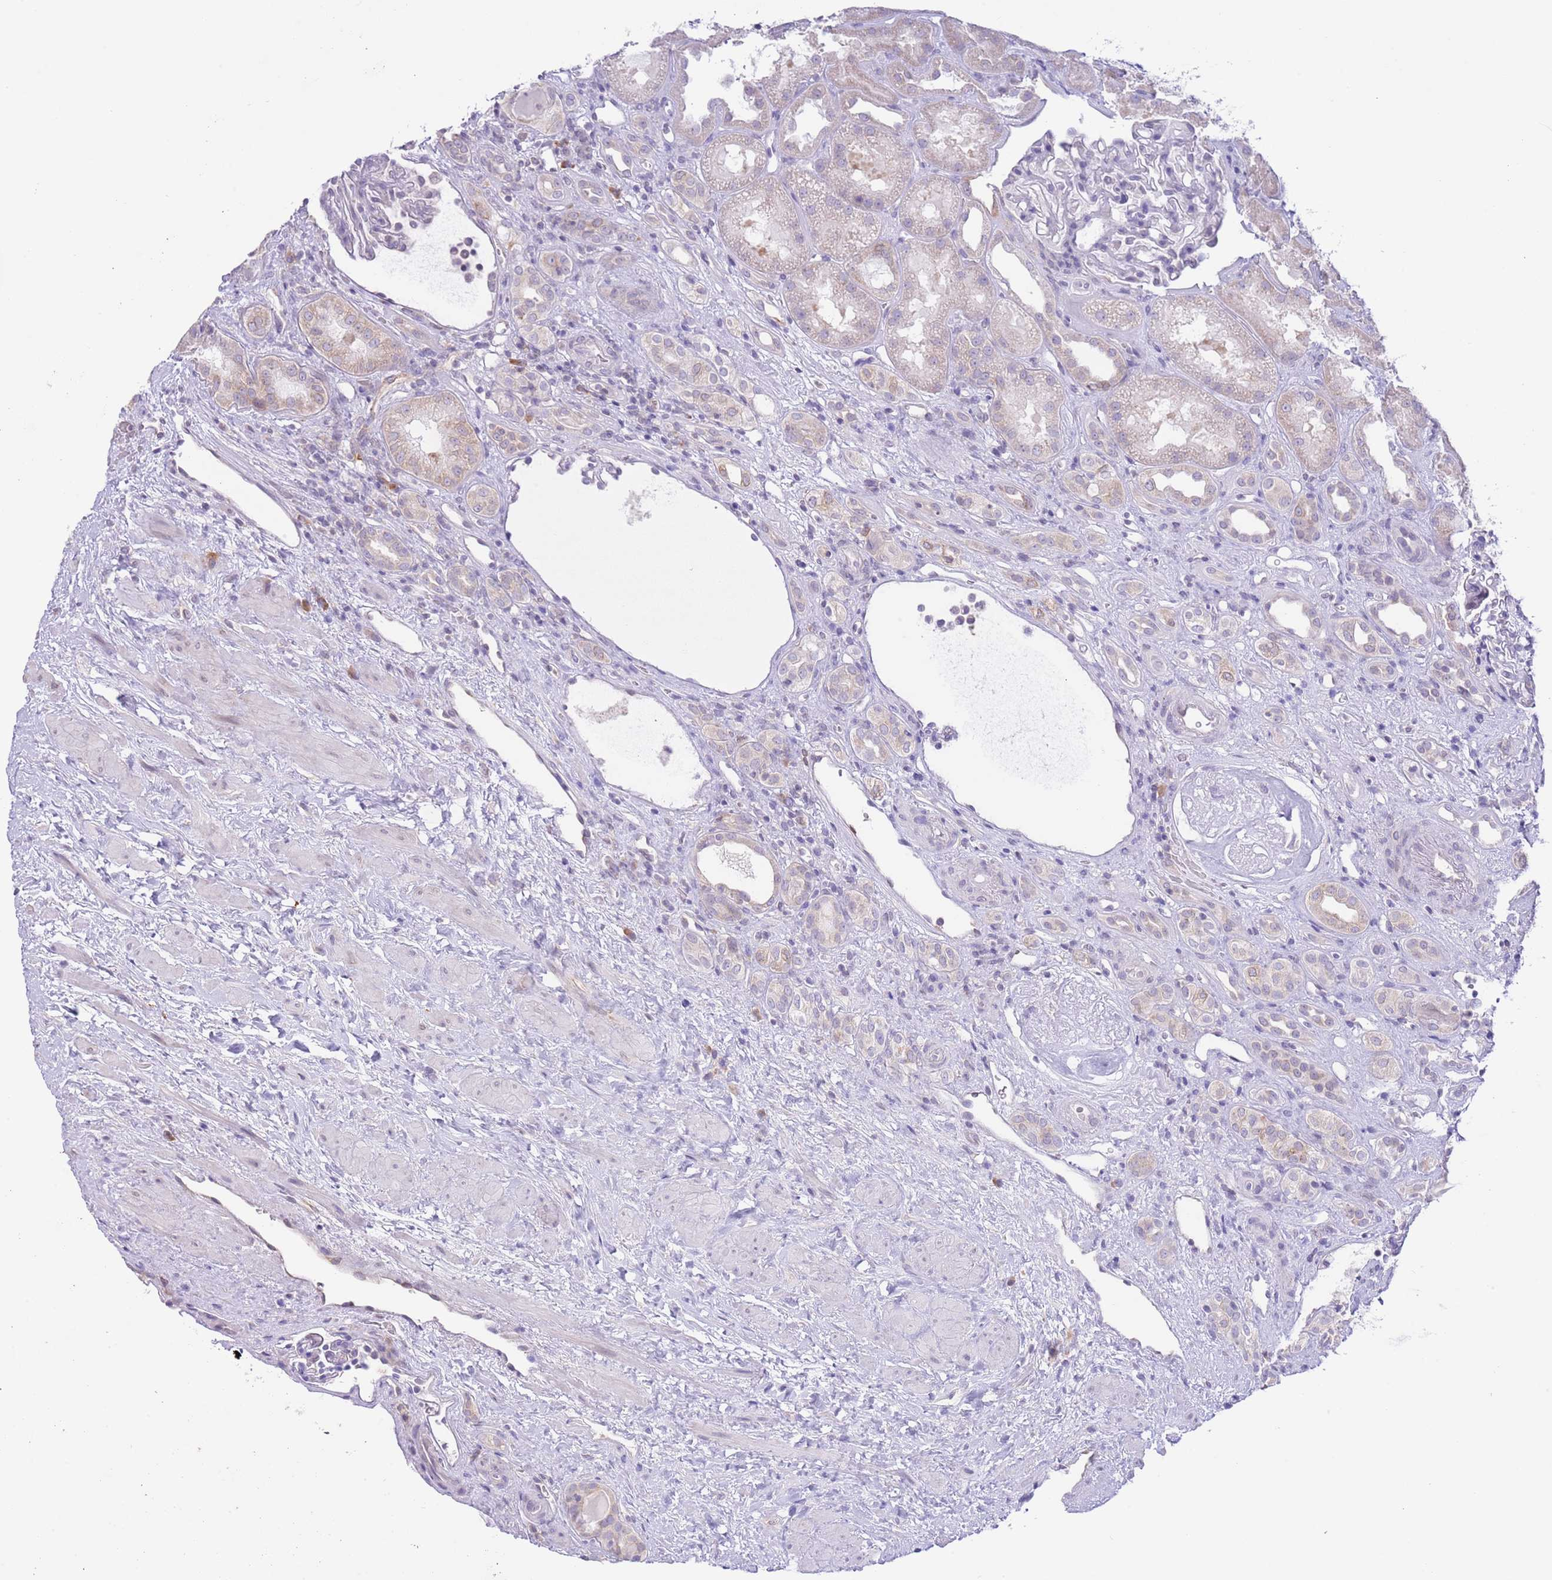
{"staining": {"intensity": "negative", "quantity": "none", "location": "none"}, "tissue": "kidney", "cell_type": "Cells in glomeruli", "image_type": "normal", "snomed": [{"axis": "morphology", "description": "Normal tissue, NOS"}, {"axis": "topography", "description": "Kidney"}], "caption": "This is a histopathology image of immunohistochemistry (IHC) staining of unremarkable kidney, which shows no staining in cells in glomeruli.", "gene": "EBPL", "patient": {"sex": "male", "age": 61}}